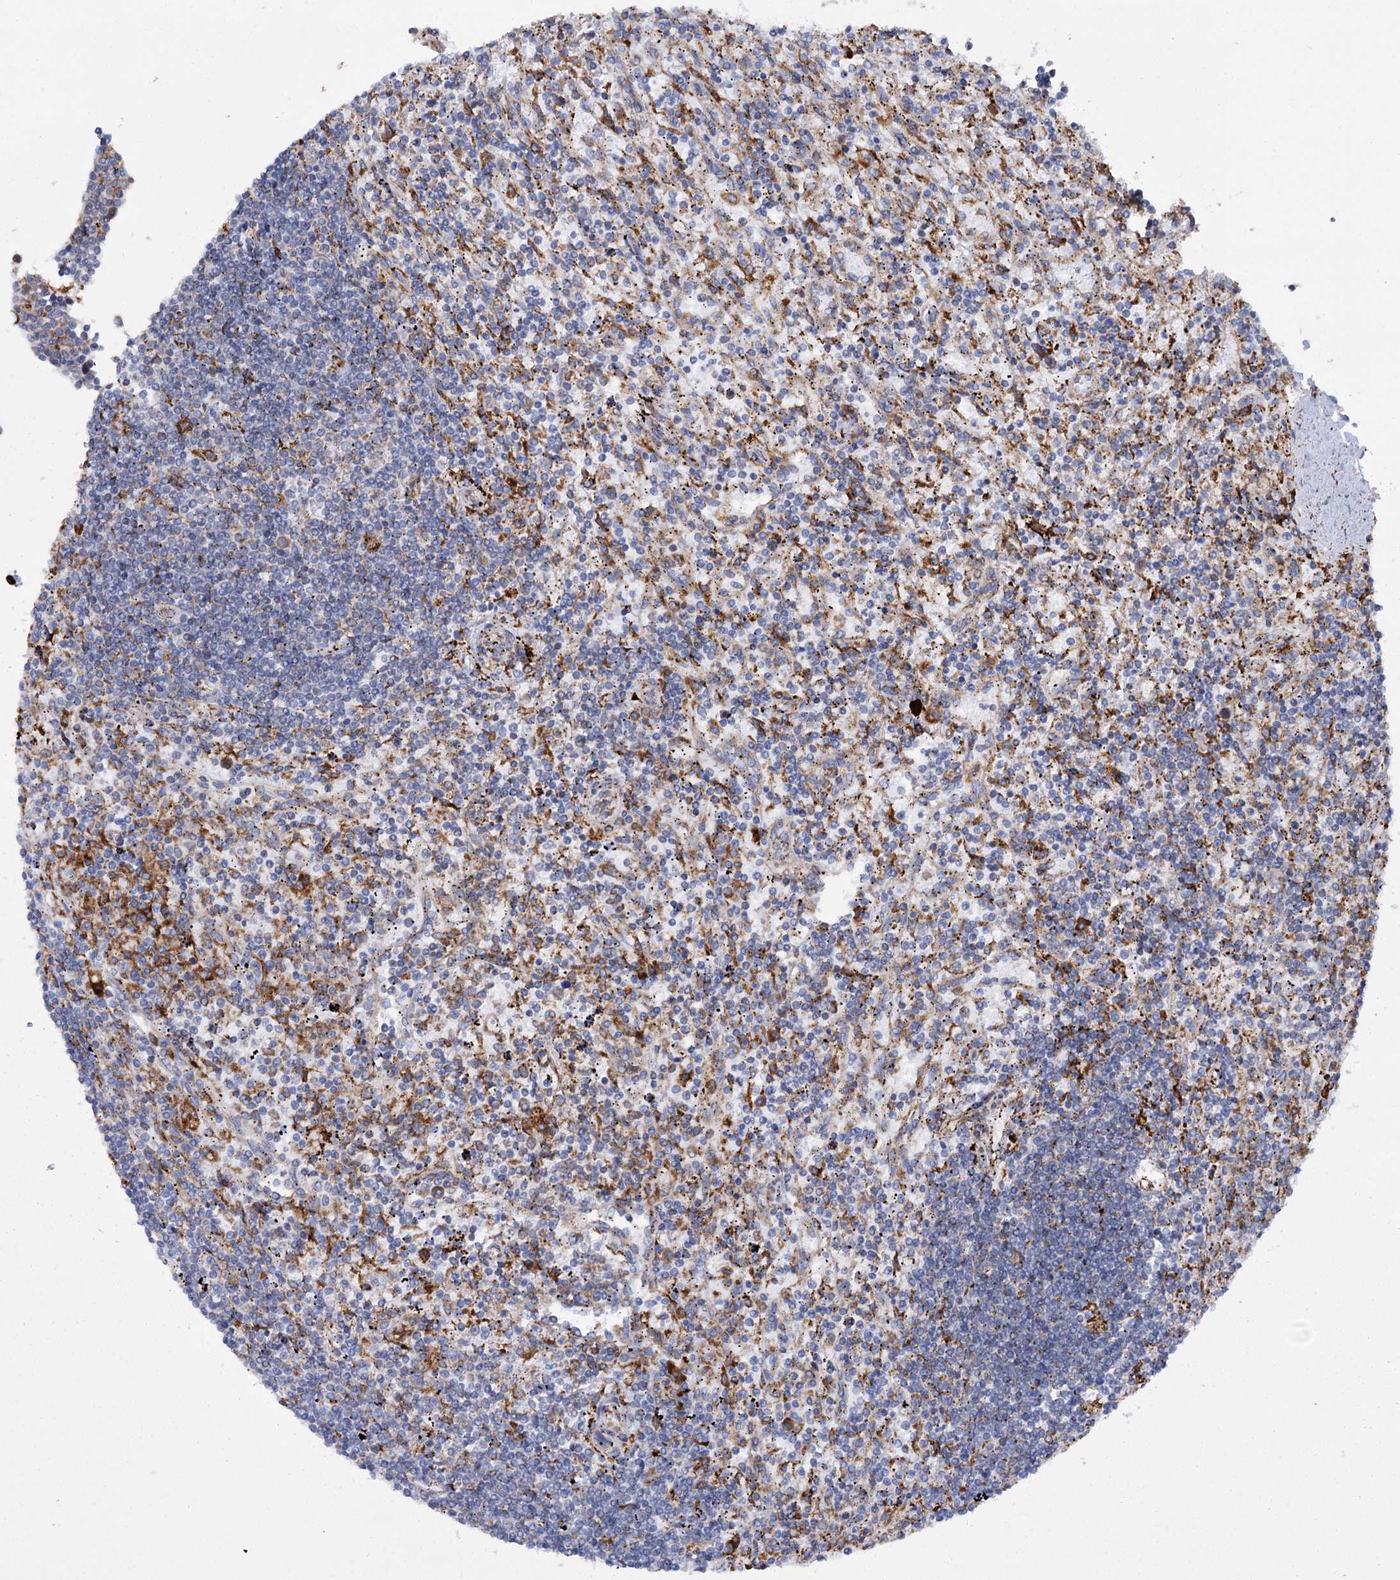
{"staining": {"intensity": "negative", "quantity": "none", "location": "none"}, "tissue": "lymphoma", "cell_type": "Tumor cells", "image_type": "cancer", "snomed": [{"axis": "morphology", "description": "Malignant lymphoma, non-Hodgkin's type, Low grade"}, {"axis": "topography", "description": "Spleen"}], "caption": "A micrograph of lymphoma stained for a protein reveals no brown staining in tumor cells. (Stains: DAB immunohistochemistry (IHC) with hematoxylin counter stain, Microscopy: brightfield microscopy at high magnification).", "gene": "SHE", "patient": {"sex": "male", "age": 76}}